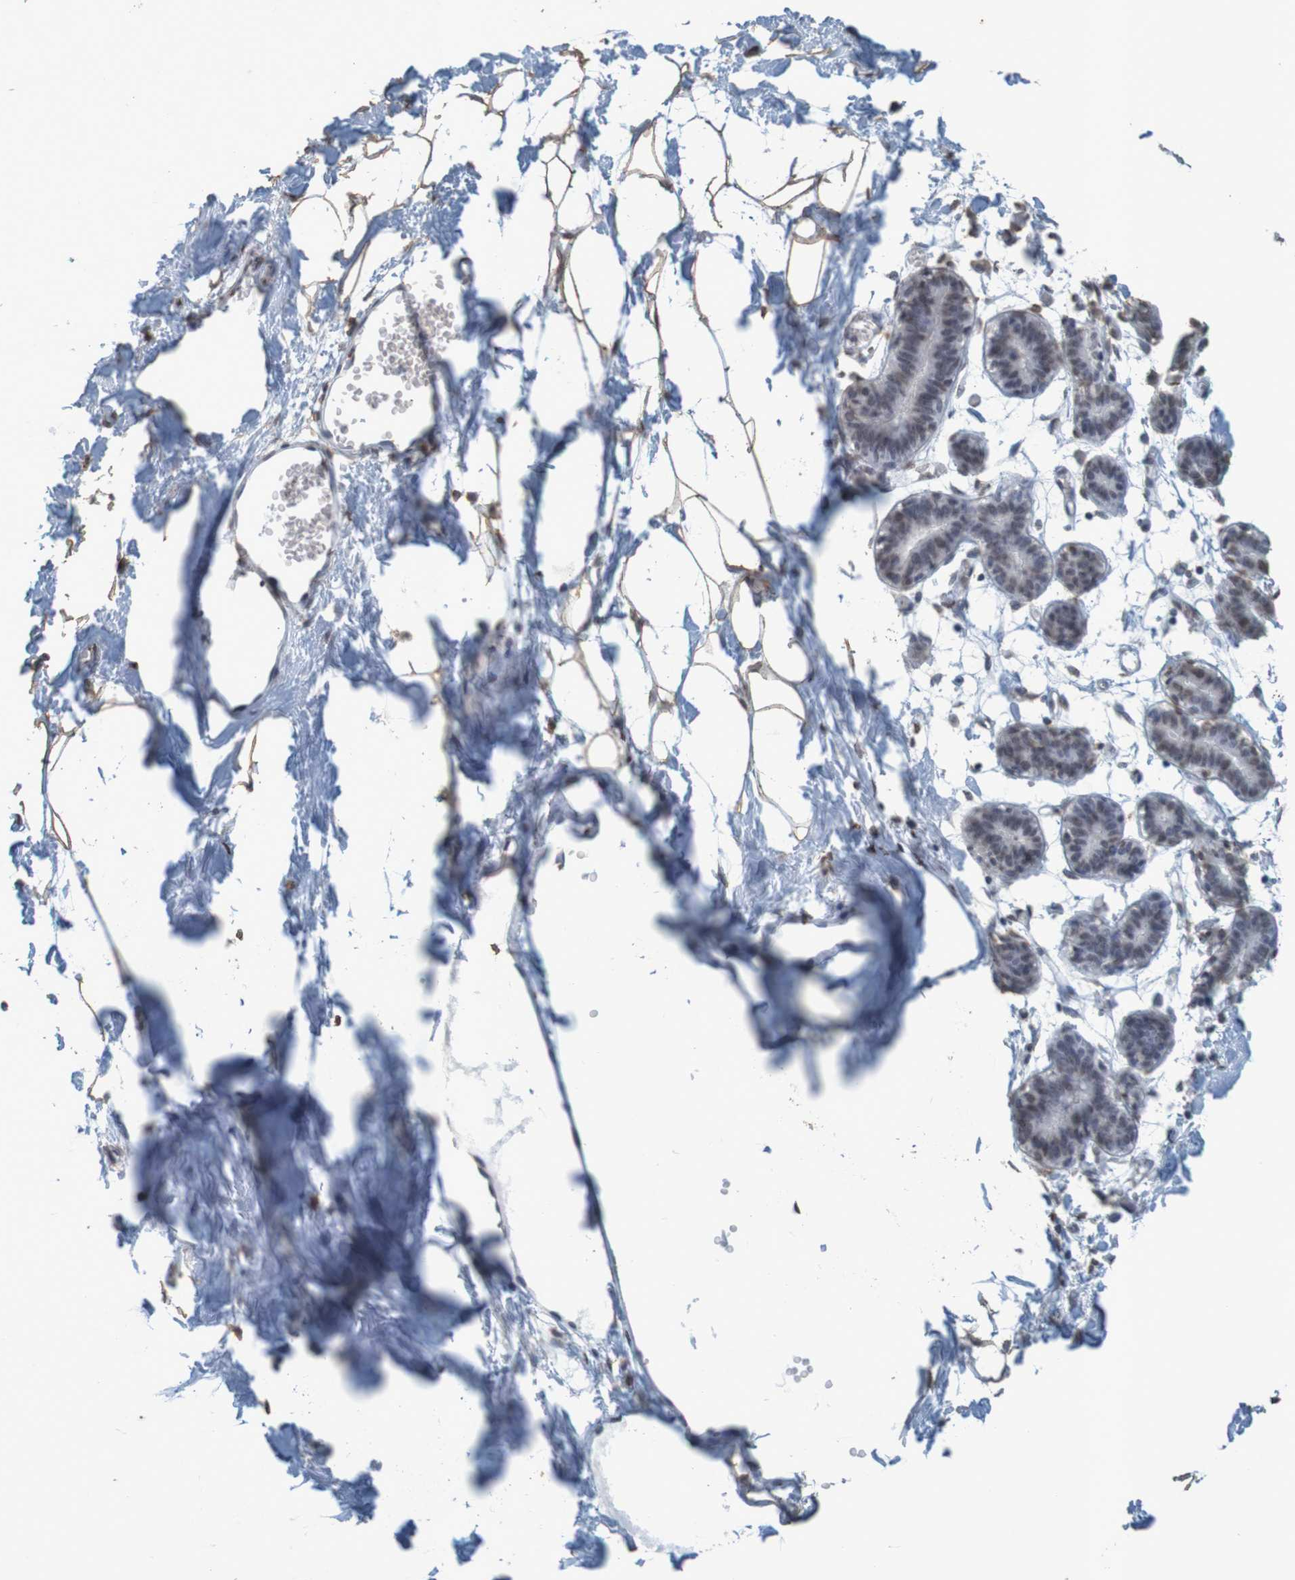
{"staining": {"intensity": "weak", "quantity": "25%-75%", "location": "cytoplasmic/membranous"}, "tissue": "breast", "cell_type": "Adipocytes", "image_type": "normal", "snomed": [{"axis": "morphology", "description": "Normal tissue, NOS"}, {"axis": "topography", "description": "Breast"}], "caption": "Benign breast demonstrates weak cytoplasmic/membranous positivity in about 25%-75% of adipocytes, visualized by immunohistochemistry.", "gene": "GFI1", "patient": {"sex": "female", "age": 27}}